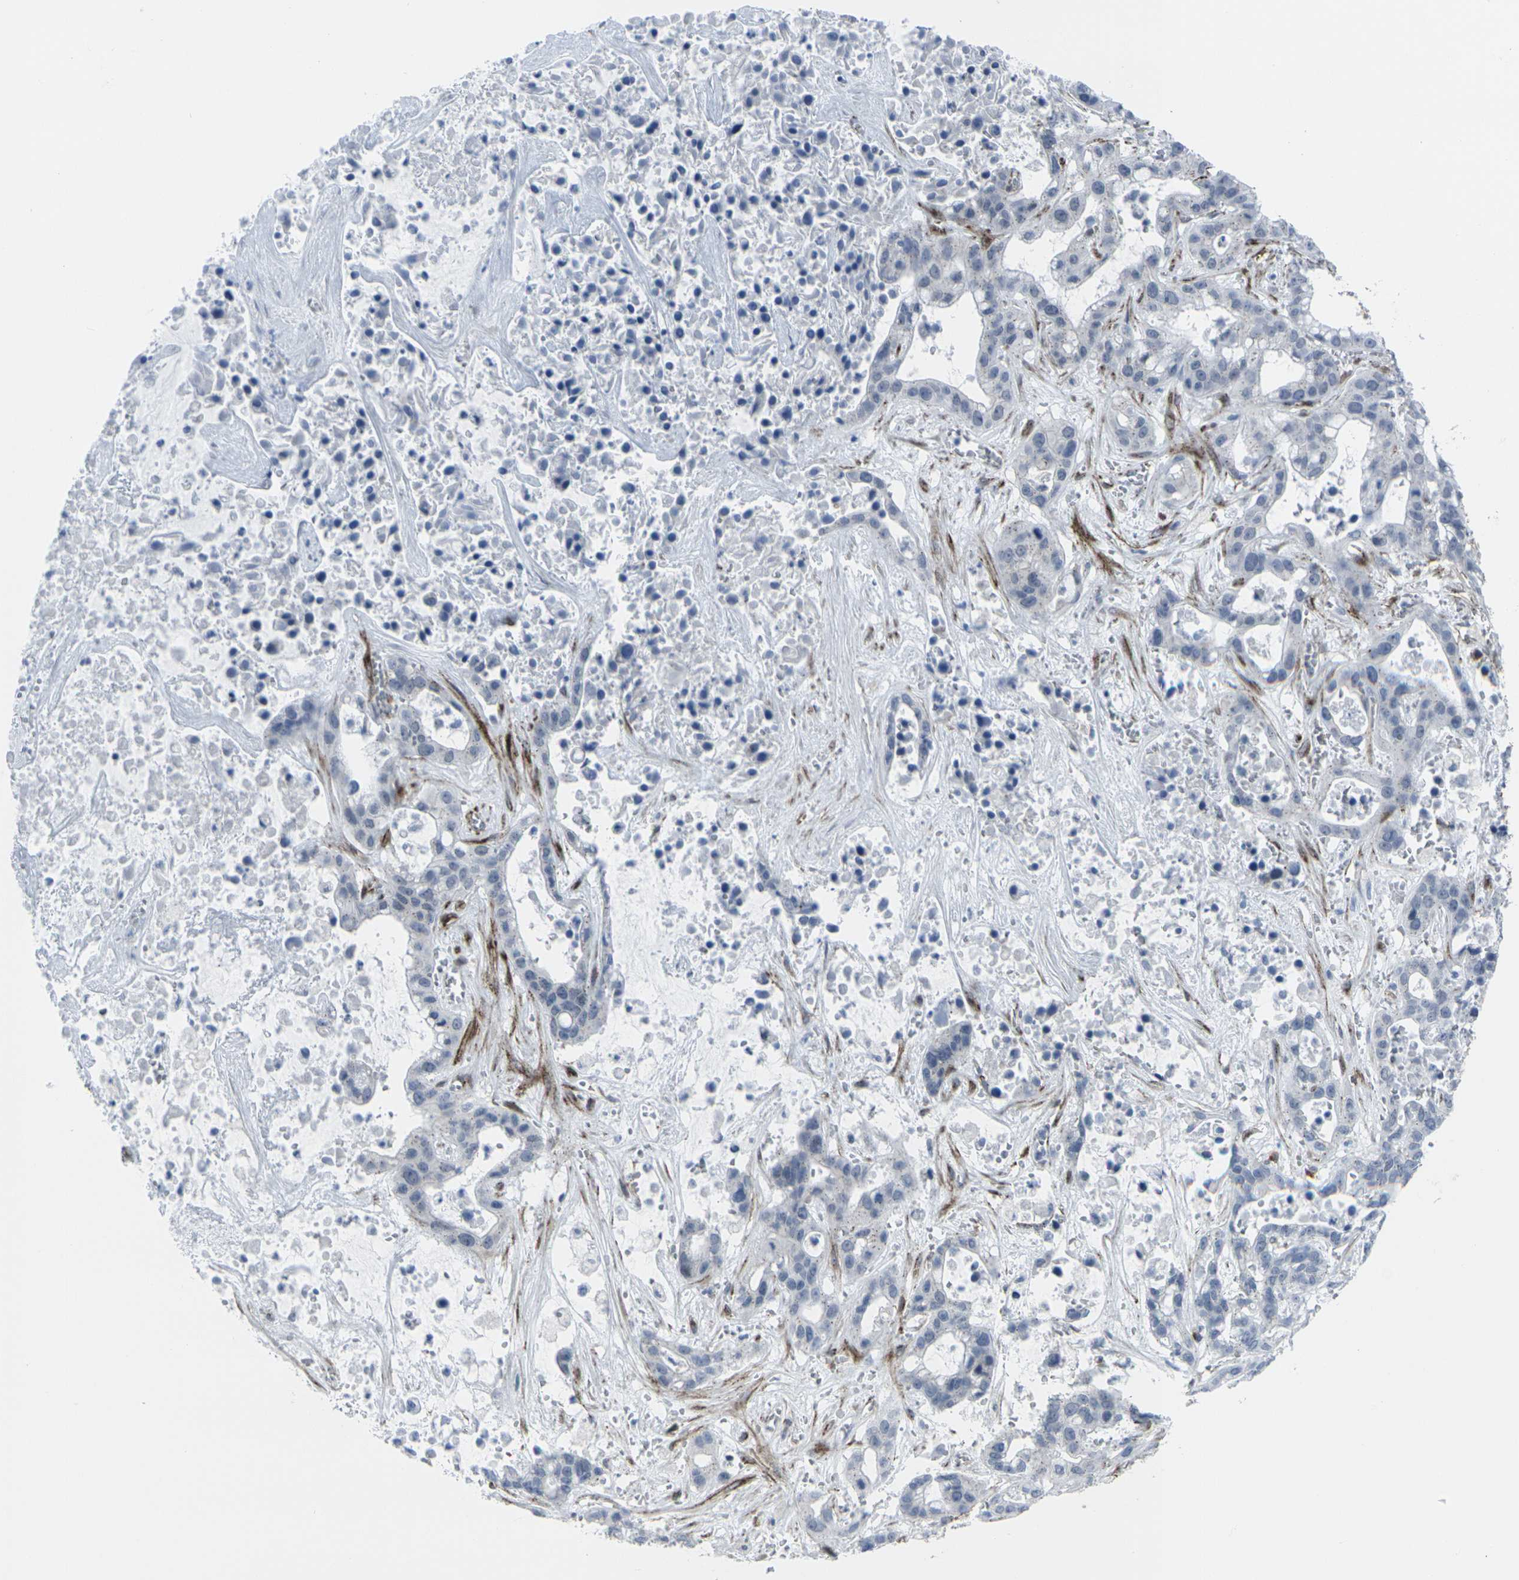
{"staining": {"intensity": "negative", "quantity": "none", "location": "none"}, "tissue": "liver cancer", "cell_type": "Tumor cells", "image_type": "cancer", "snomed": [{"axis": "morphology", "description": "Cholangiocarcinoma"}, {"axis": "topography", "description": "Liver"}], "caption": "A high-resolution photomicrograph shows IHC staining of cholangiocarcinoma (liver), which demonstrates no significant expression in tumor cells.", "gene": "CDH11", "patient": {"sex": "female", "age": 65}}